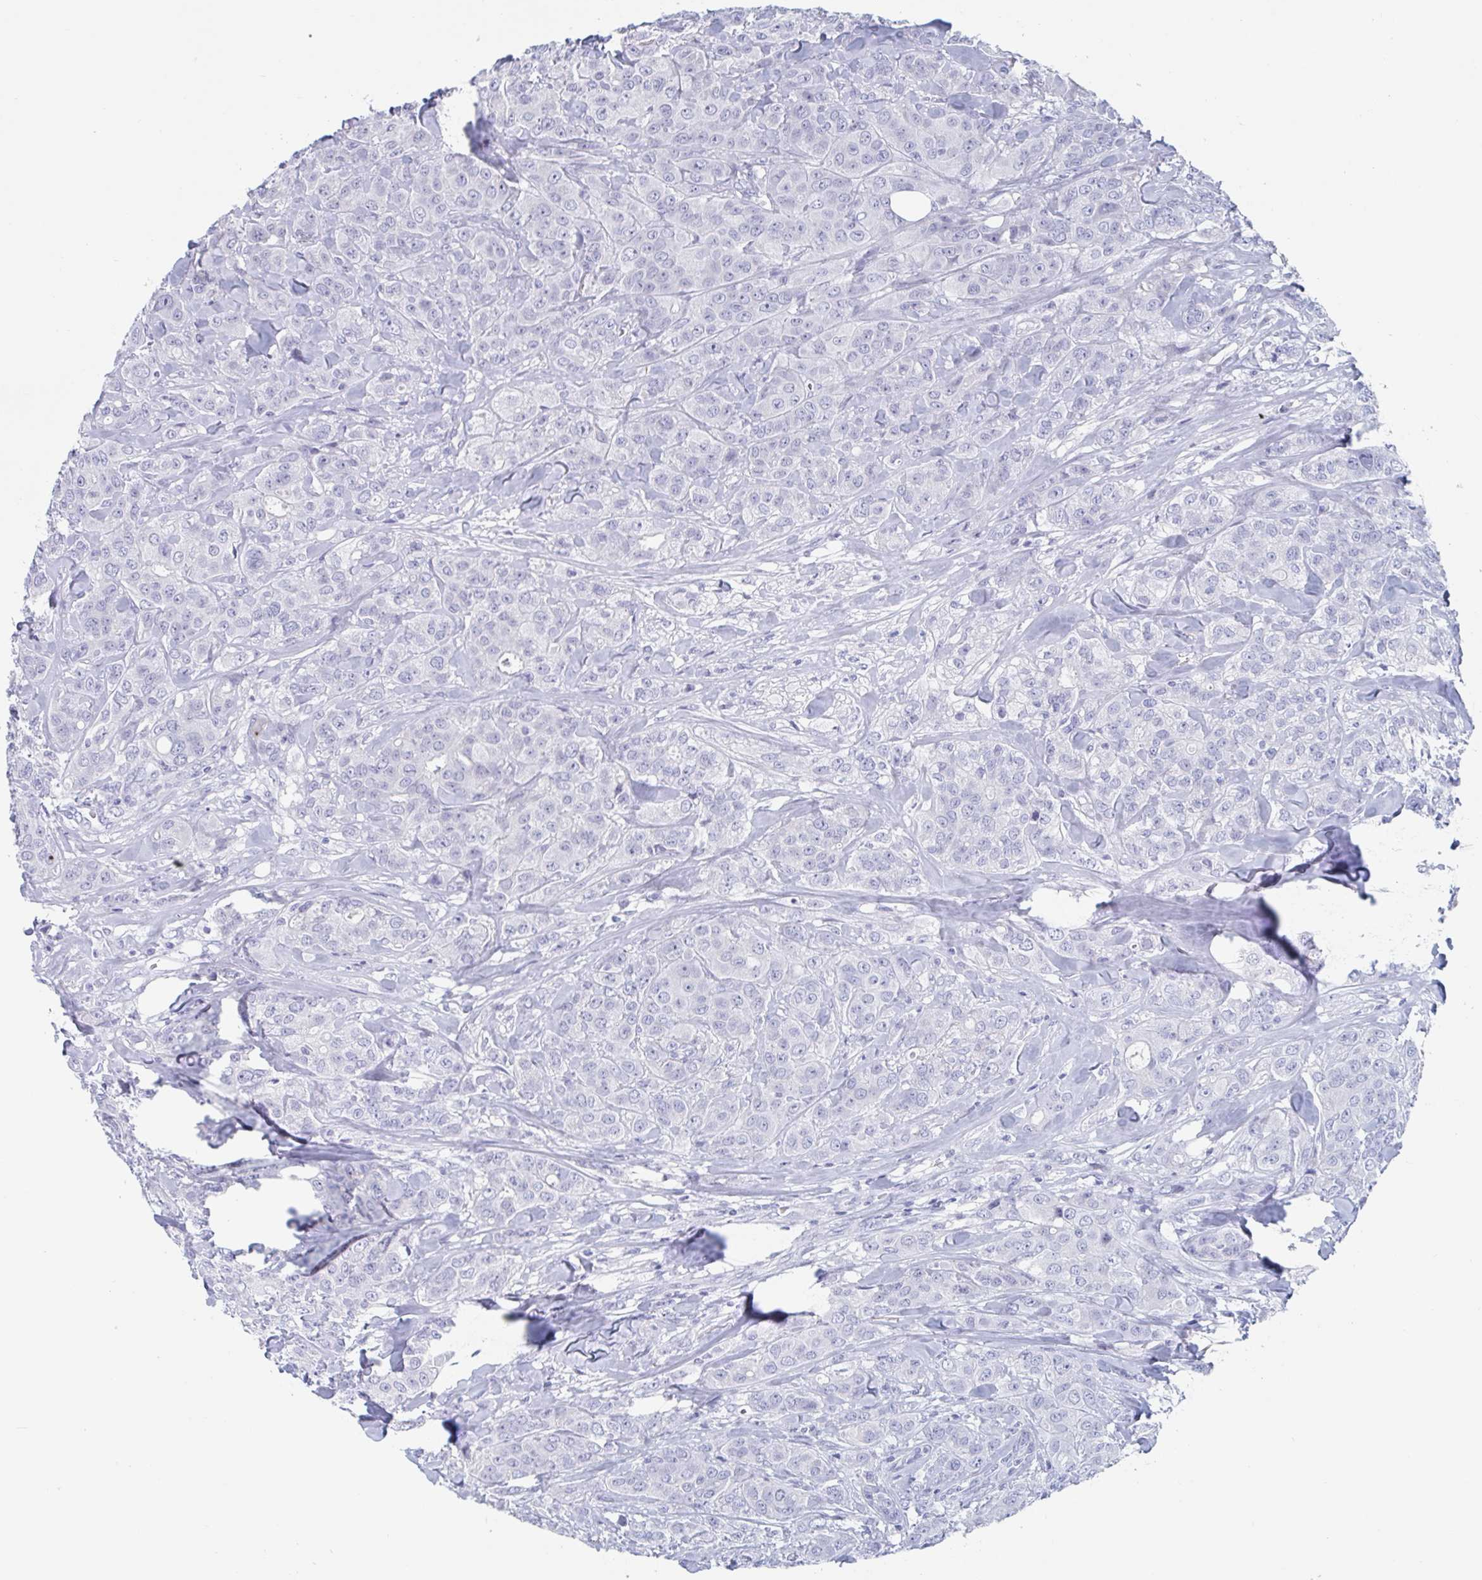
{"staining": {"intensity": "negative", "quantity": "none", "location": "none"}, "tissue": "breast cancer", "cell_type": "Tumor cells", "image_type": "cancer", "snomed": [{"axis": "morphology", "description": "Normal tissue, NOS"}, {"axis": "morphology", "description": "Duct carcinoma"}, {"axis": "topography", "description": "Breast"}], "caption": "High magnification brightfield microscopy of infiltrating ductal carcinoma (breast) stained with DAB (3,3'-diaminobenzidine) (brown) and counterstained with hematoxylin (blue): tumor cells show no significant expression.", "gene": "DPEP3", "patient": {"sex": "female", "age": 43}}